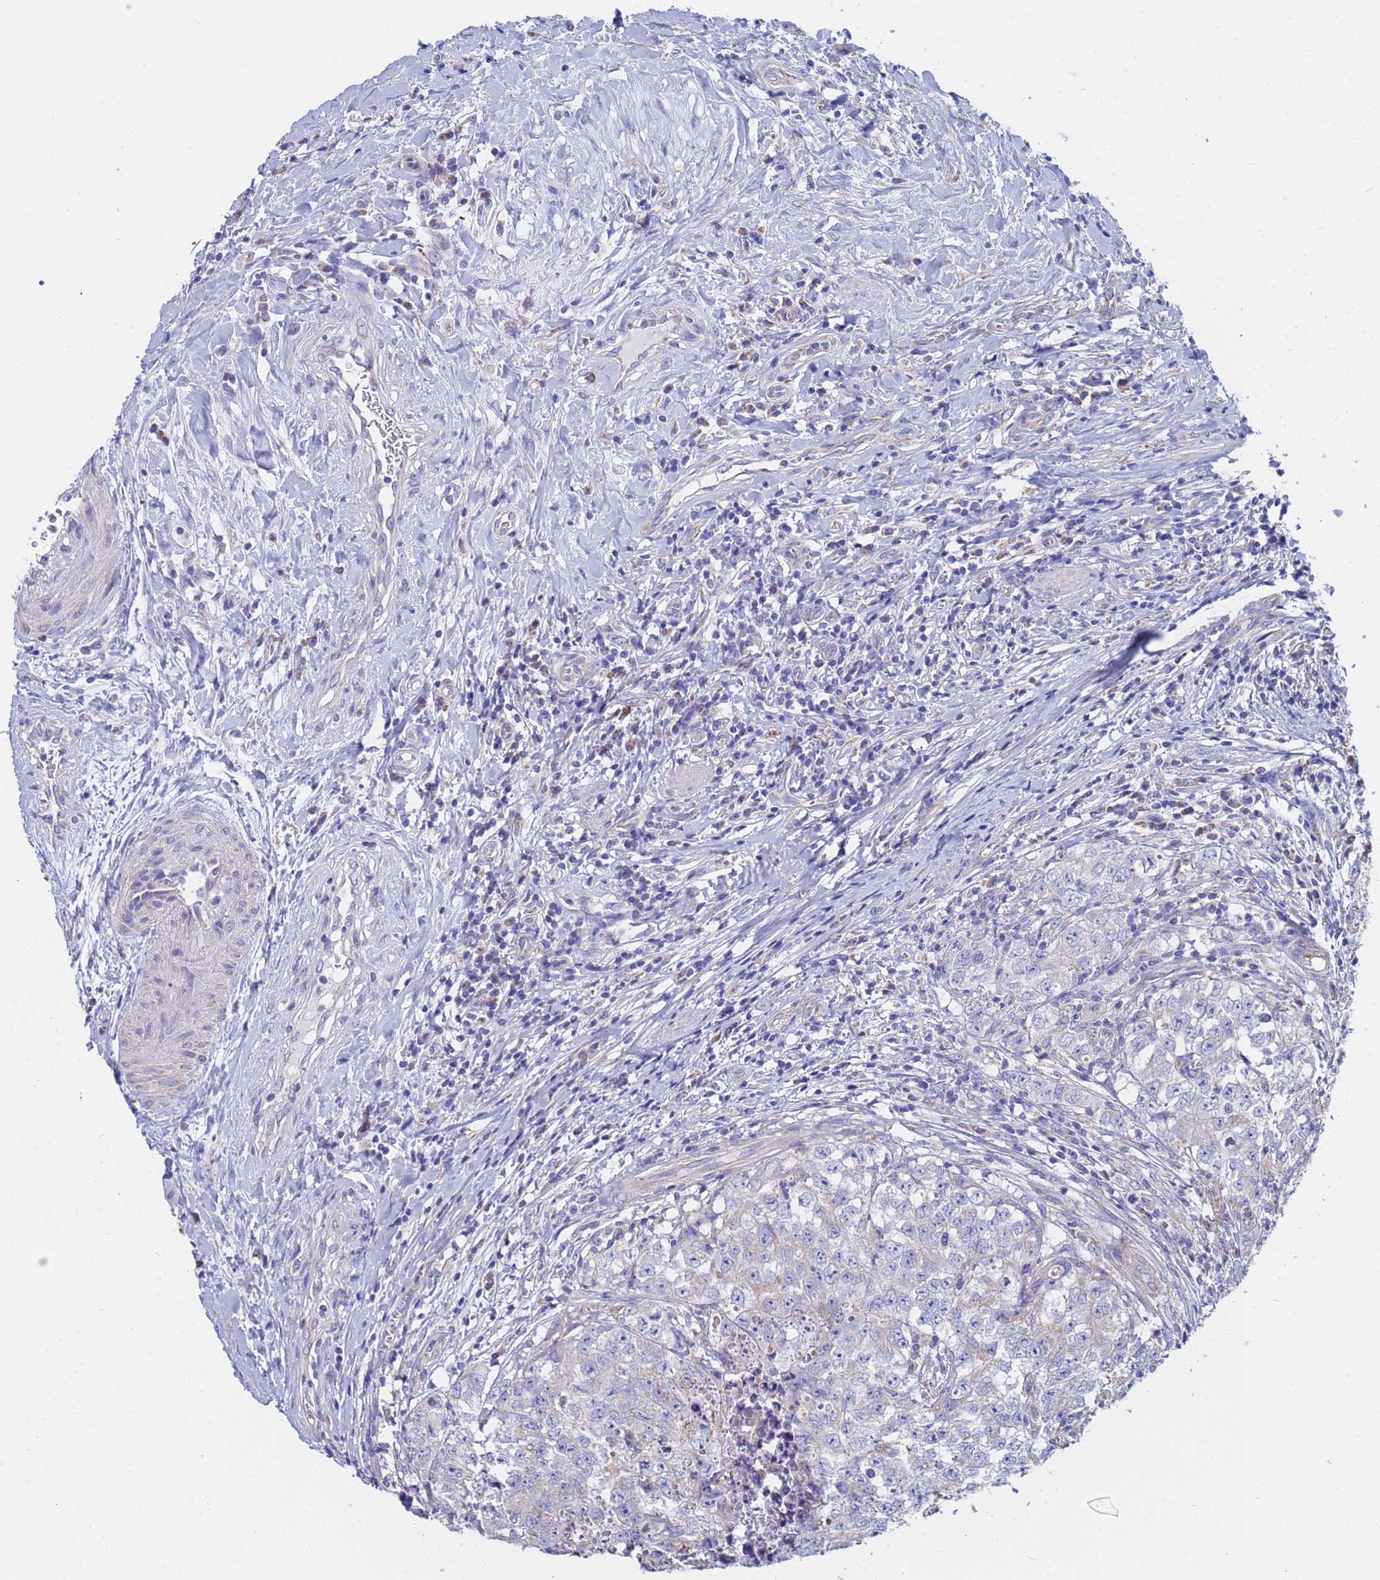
{"staining": {"intensity": "negative", "quantity": "none", "location": "none"}, "tissue": "testis cancer", "cell_type": "Tumor cells", "image_type": "cancer", "snomed": [{"axis": "morphology", "description": "Seminoma, NOS"}, {"axis": "morphology", "description": "Carcinoma, Embryonal, NOS"}, {"axis": "topography", "description": "Testis"}], "caption": "DAB (3,3'-diaminobenzidine) immunohistochemical staining of human testis seminoma displays no significant positivity in tumor cells.", "gene": "UQCRH", "patient": {"sex": "male", "age": 43}}